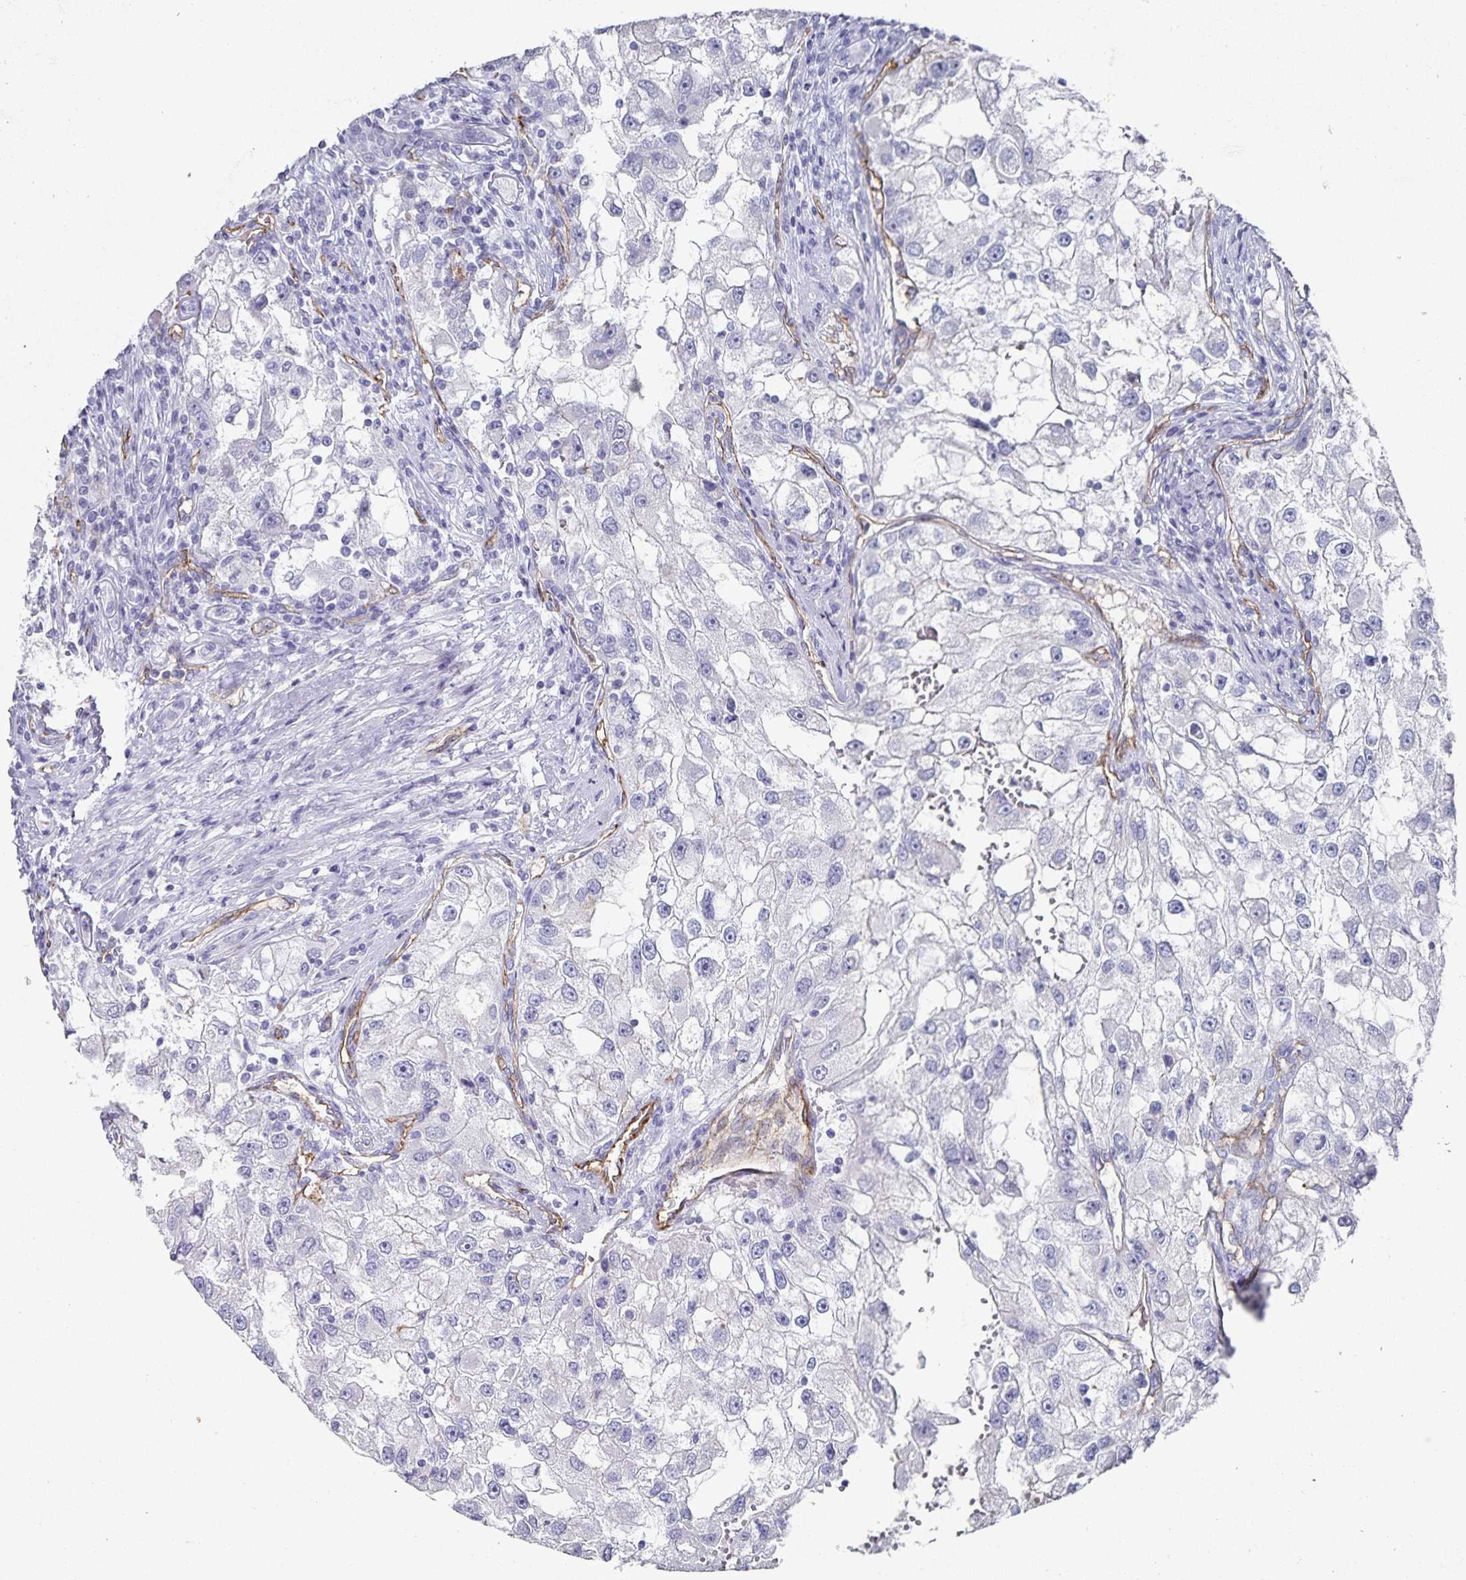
{"staining": {"intensity": "negative", "quantity": "none", "location": "none"}, "tissue": "renal cancer", "cell_type": "Tumor cells", "image_type": "cancer", "snomed": [{"axis": "morphology", "description": "Adenocarcinoma, NOS"}, {"axis": "topography", "description": "Kidney"}], "caption": "Micrograph shows no protein staining in tumor cells of renal adenocarcinoma tissue.", "gene": "PODXL", "patient": {"sex": "male", "age": 63}}